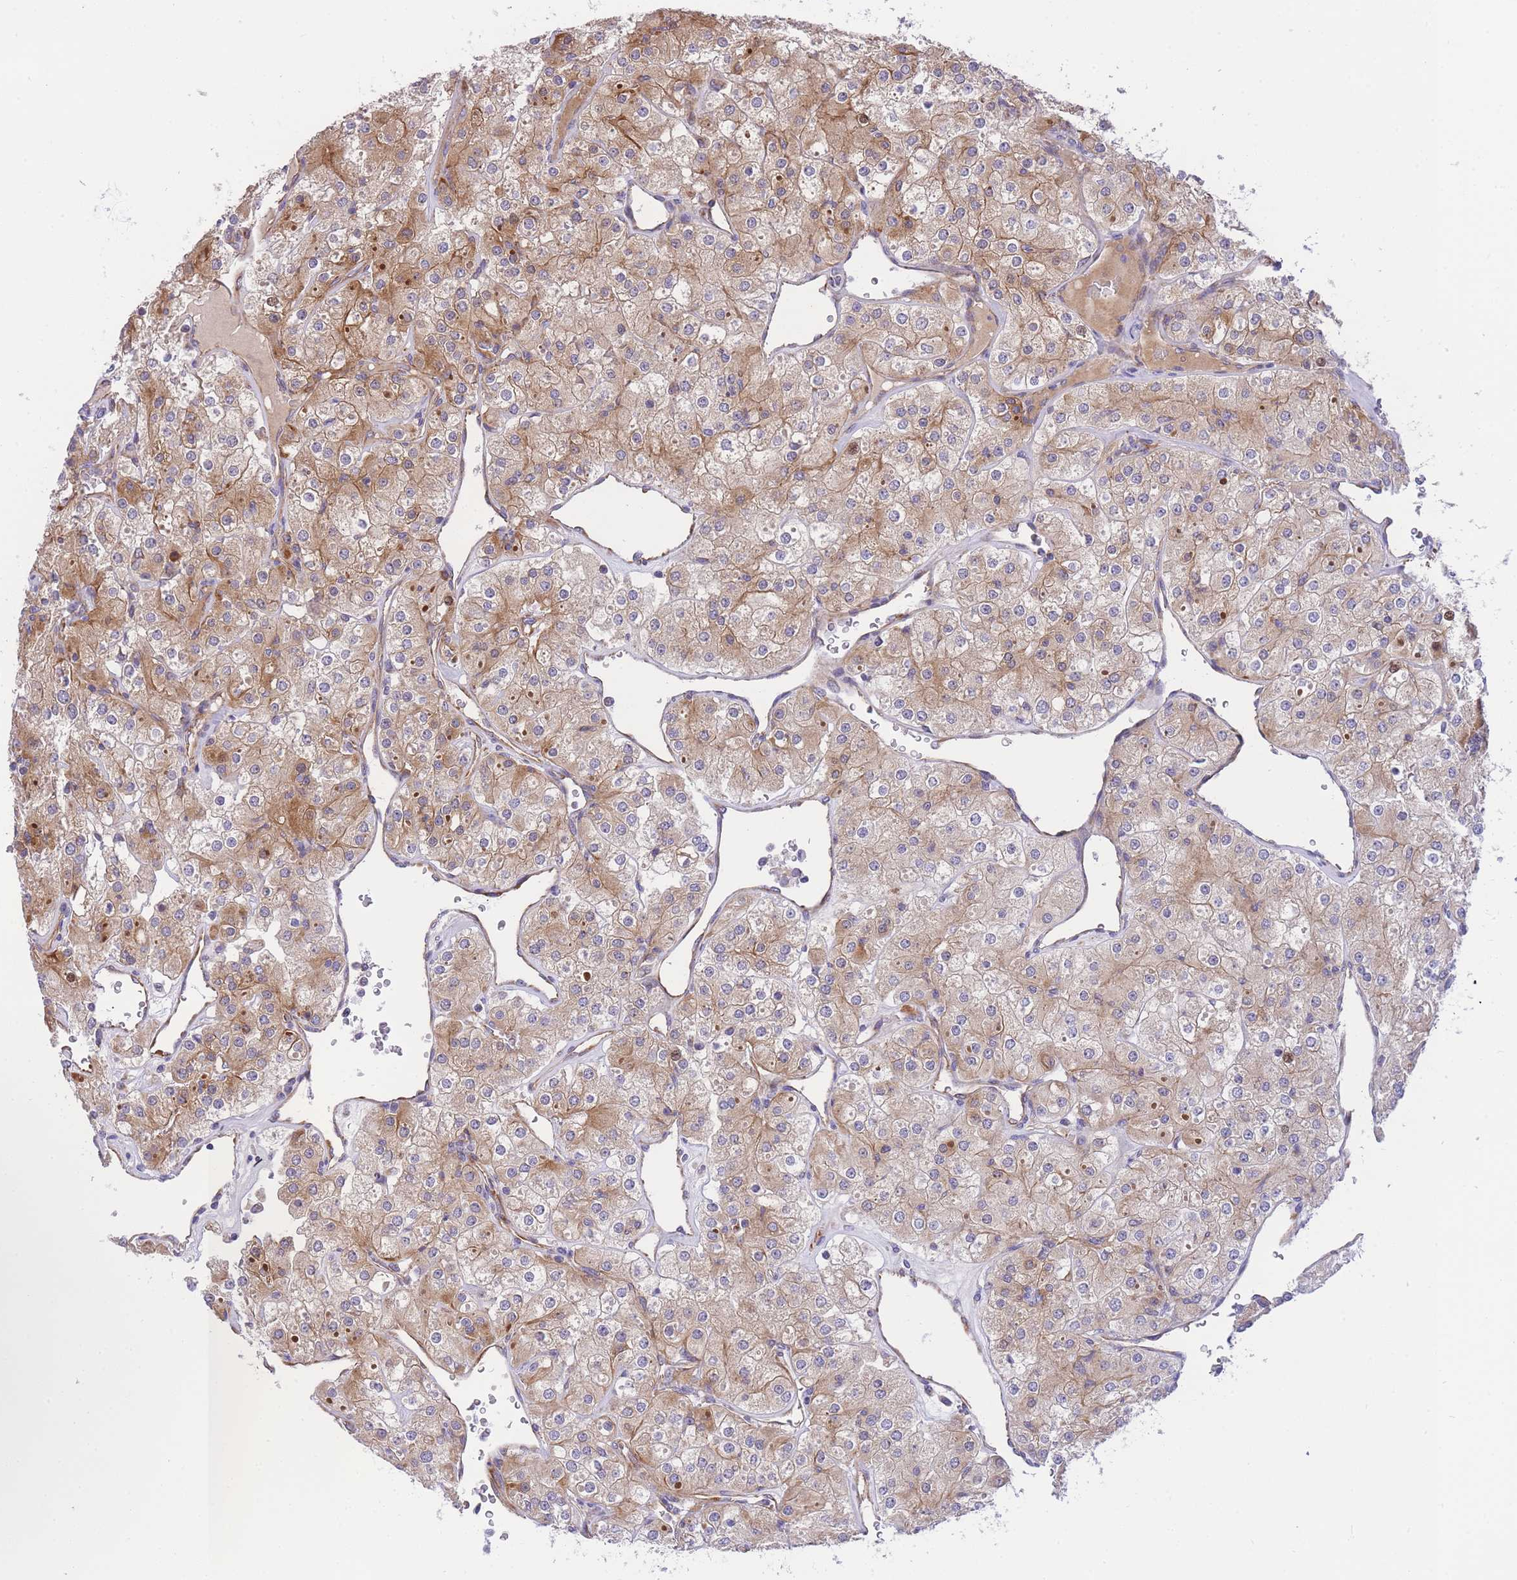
{"staining": {"intensity": "moderate", "quantity": ">75%", "location": "cytoplasmic/membranous"}, "tissue": "renal cancer", "cell_type": "Tumor cells", "image_type": "cancer", "snomed": [{"axis": "morphology", "description": "Adenocarcinoma, NOS"}, {"axis": "topography", "description": "Kidney"}], "caption": "Moderate cytoplasmic/membranous protein positivity is identified in about >75% of tumor cells in renal cancer (adenocarcinoma).", "gene": "MTRES1", "patient": {"sex": "male", "age": 77}}